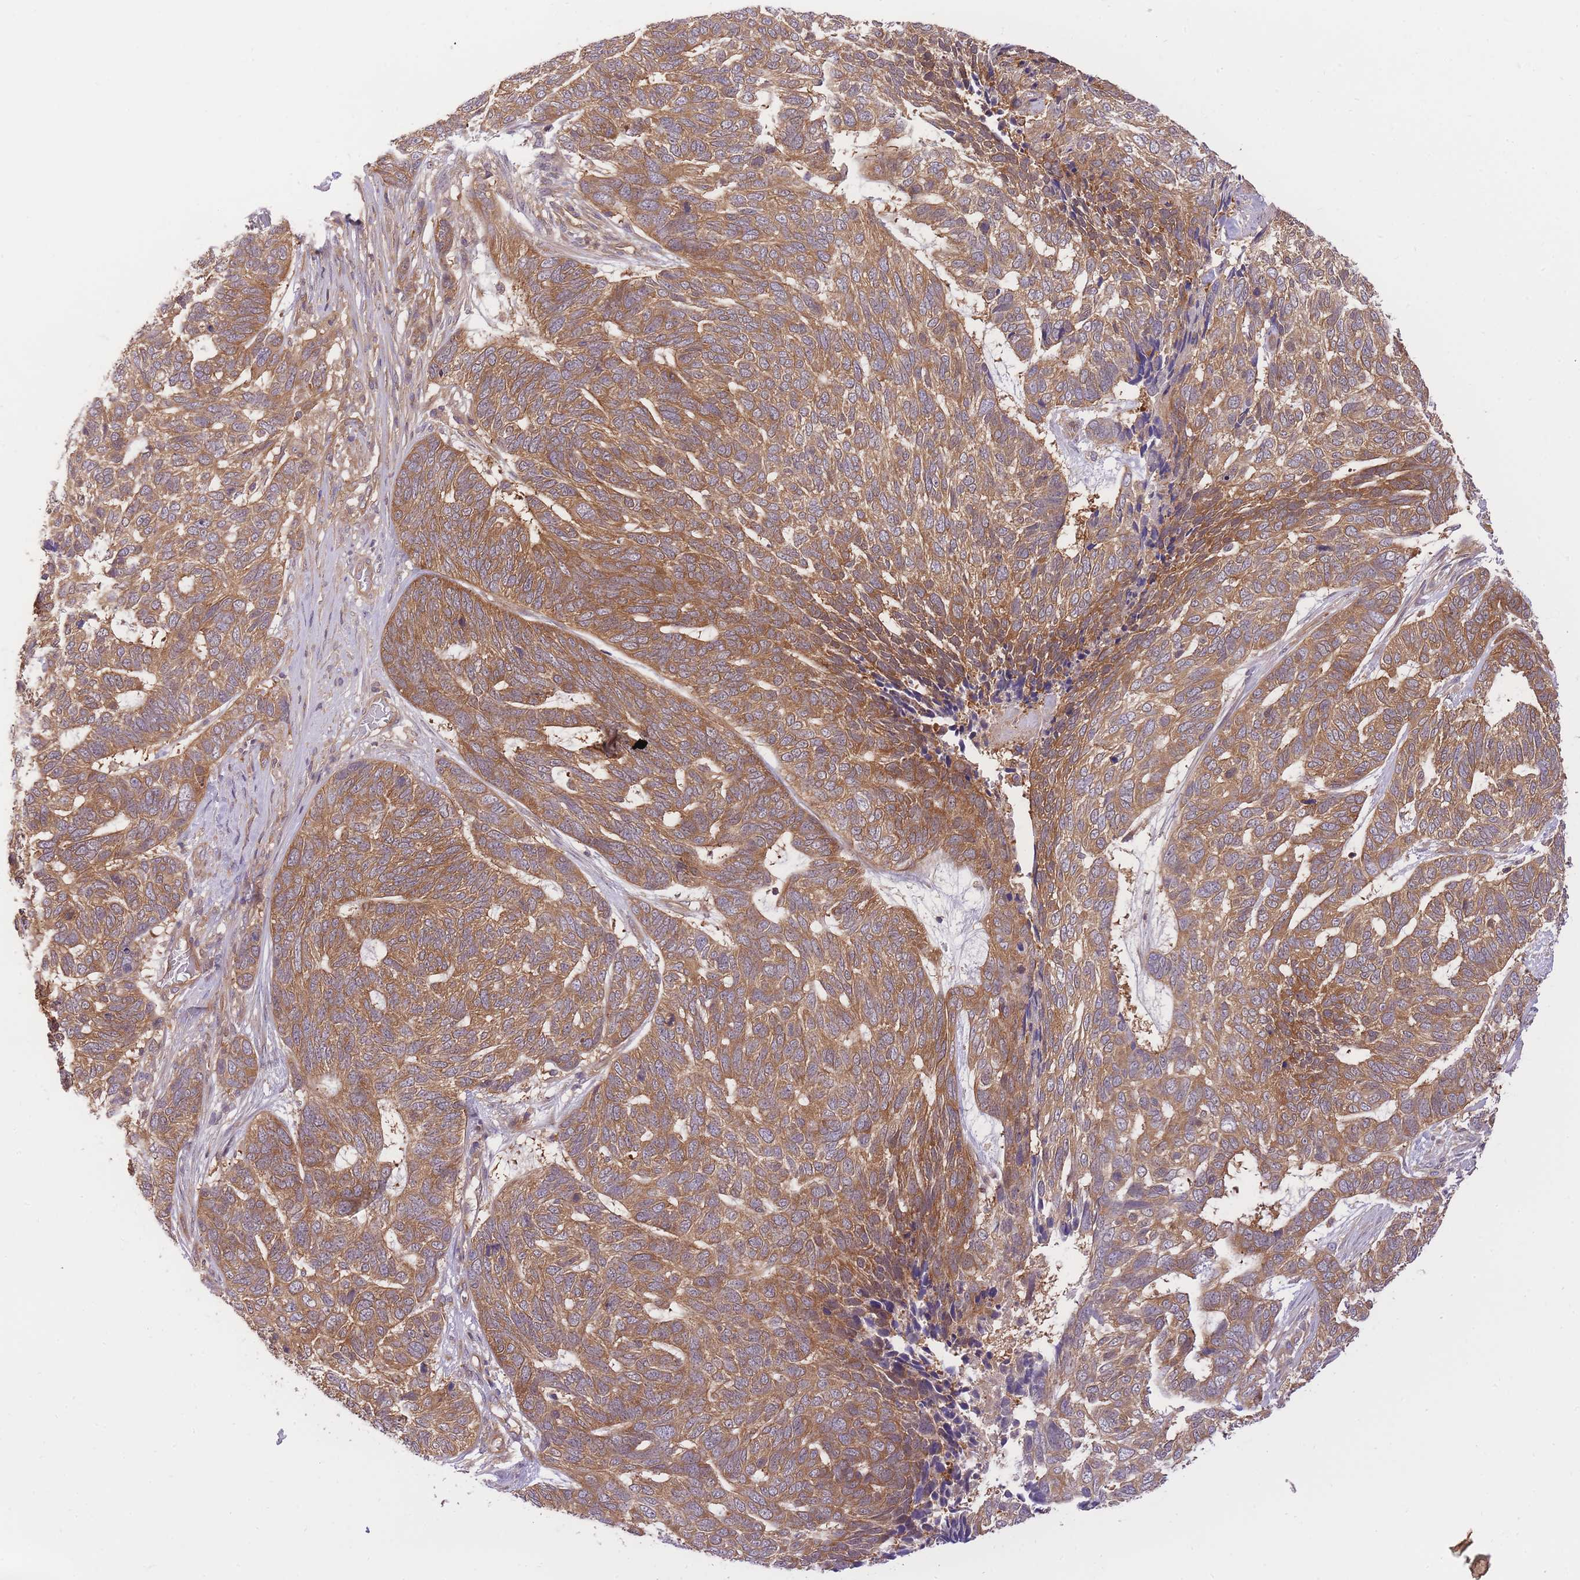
{"staining": {"intensity": "moderate", "quantity": ">75%", "location": "cytoplasmic/membranous"}, "tissue": "skin cancer", "cell_type": "Tumor cells", "image_type": "cancer", "snomed": [{"axis": "morphology", "description": "Basal cell carcinoma"}, {"axis": "topography", "description": "Skin"}], "caption": "A high-resolution photomicrograph shows immunohistochemistry (IHC) staining of skin cancer (basal cell carcinoma), which displays moderate cytoplasmic/membranous expression in approximately >75% of tumor cells.", "gene": "PREP", "patient": {"sex": "female", "age": 65}}